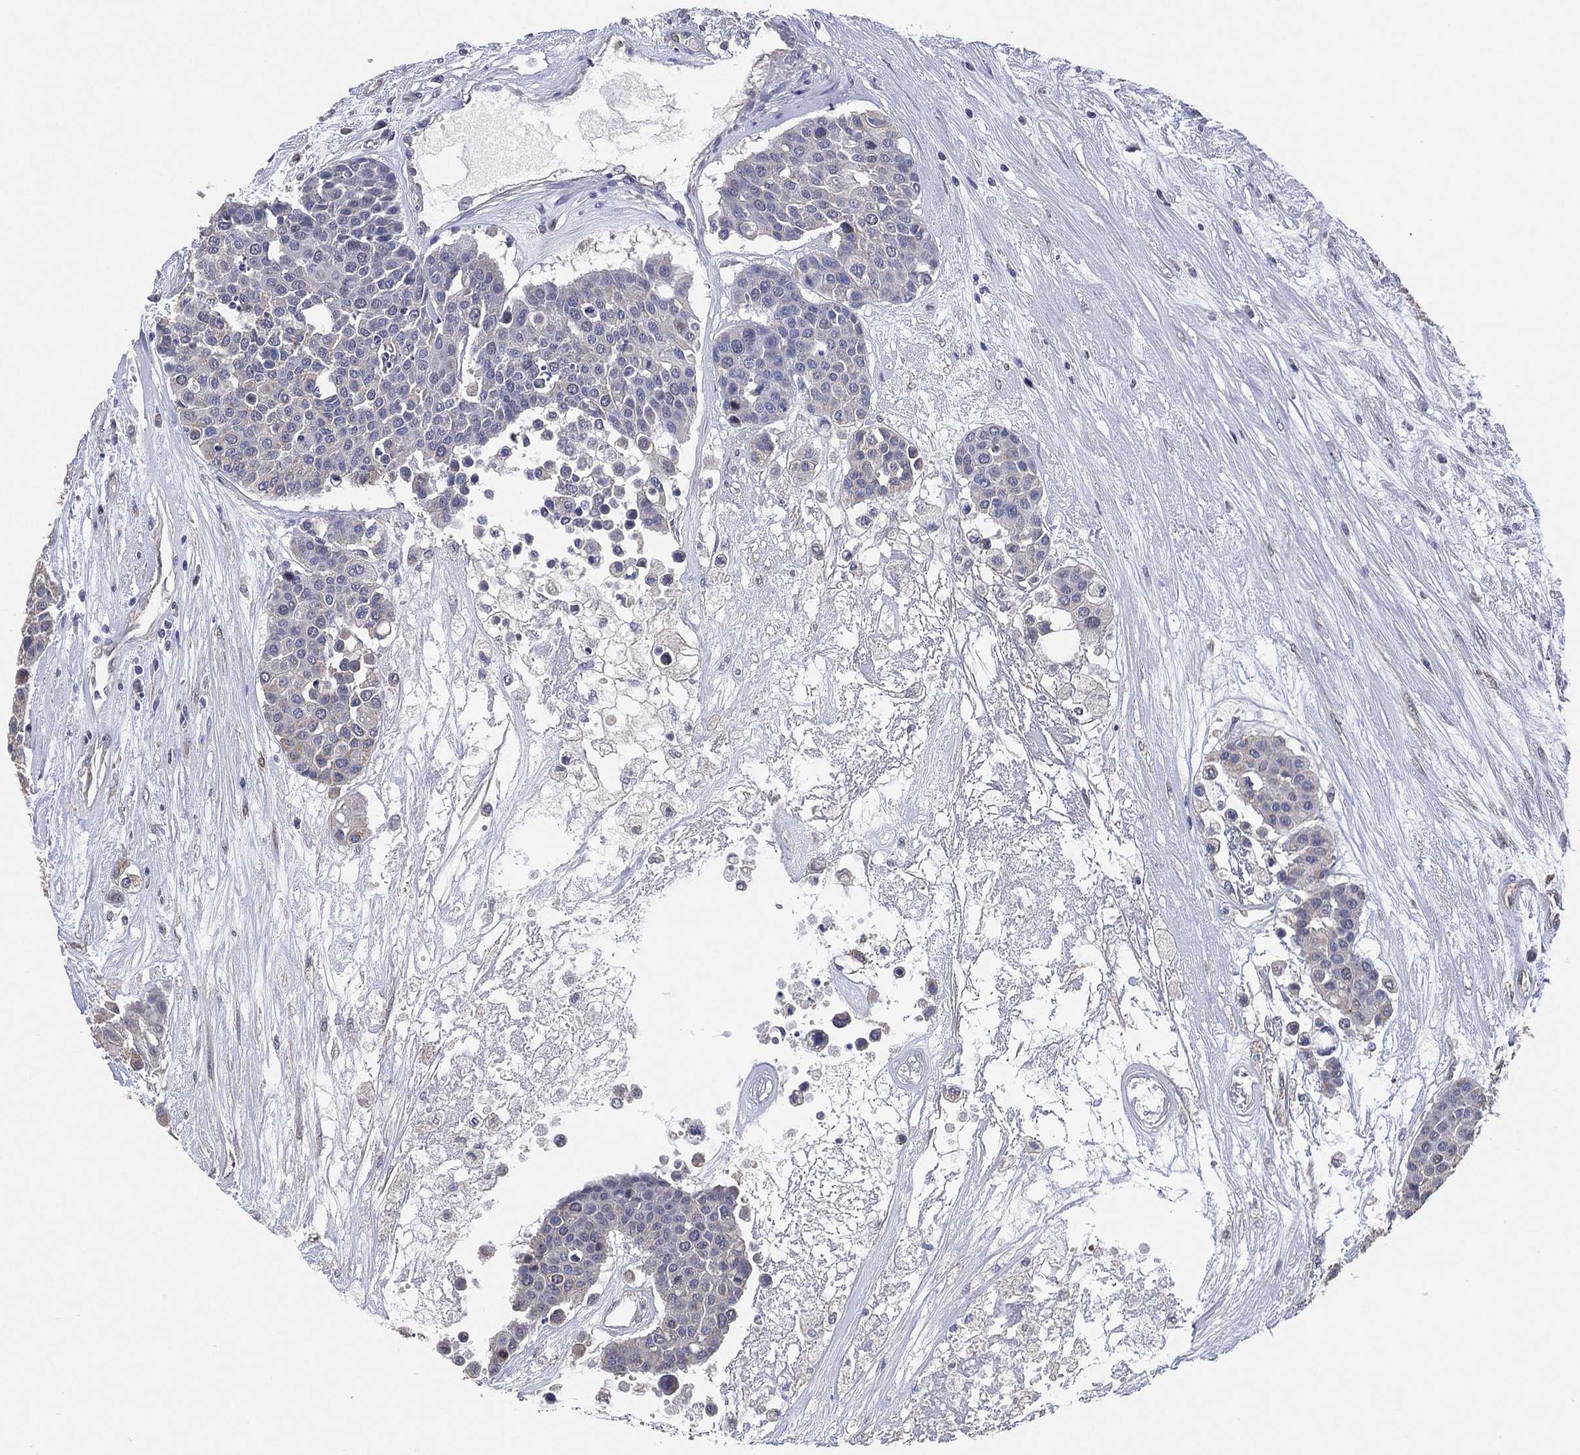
{"staining": {"intensity": "negative", "quantity": "none", "location": "none"}, "tissue": "carcinoid", "cell_type": "Tumor cells", "image_type": "cancer", "snomed": [{"axis": "morphology", "description": "Carcinoid, malignant, NOS"}, {"axis": "topography", "description": "Colon"}], "caption": "IHC histopathology image of human carcinoid (malignant) stained for a protein (brown), which displays no expression in tumor cells. Brightfield microscopy of immunohistochemistry (IHC) stained with DAB (3,3'-diaminobenzidine) (brown) and hematoxylin (blue), captured at high magnification.", "gene": "KLK5", "patient": {"sex": "male", "age": 81}}